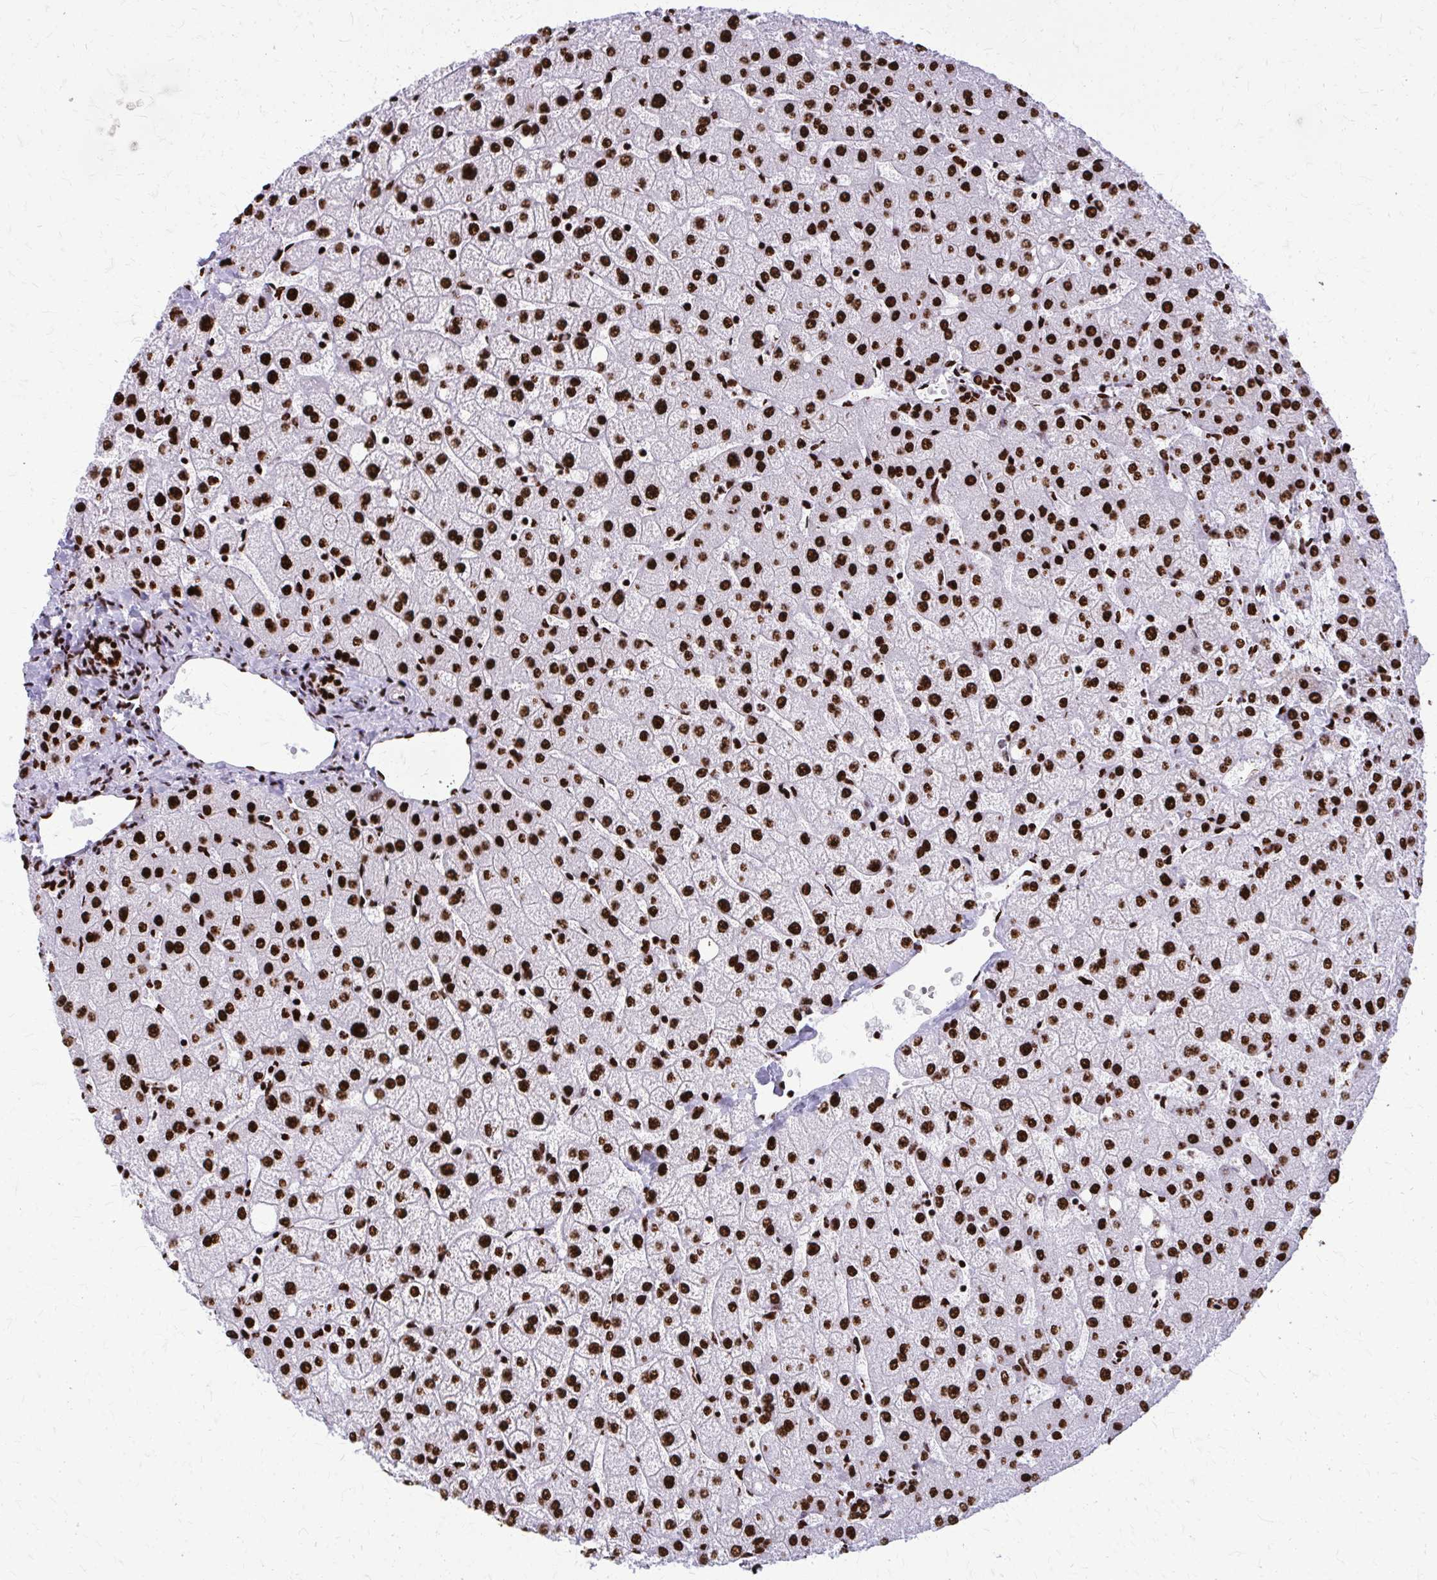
{"staining": {"intensity": "strong", "quantity": ">75%", "location": "nuclear"}, "tissue": "liver", "cell_type": "Cholangiocytes", "image_type": "normal", "snomed": [{"axis": "morphology", "description": "Normal tissue, NOS"}, {"axis": "topography", "description": "Liver"}], "caption": "Strong nuclear protein staining is appreciated in about >75% of cholangiocytes in liver. The staining was performed using DAB, with brown indicating positive protein expression. Nuclei are stained blue with hematoxylin.", "gene": "SFPQ", "patient": {"sex": "female", "age": 54}}